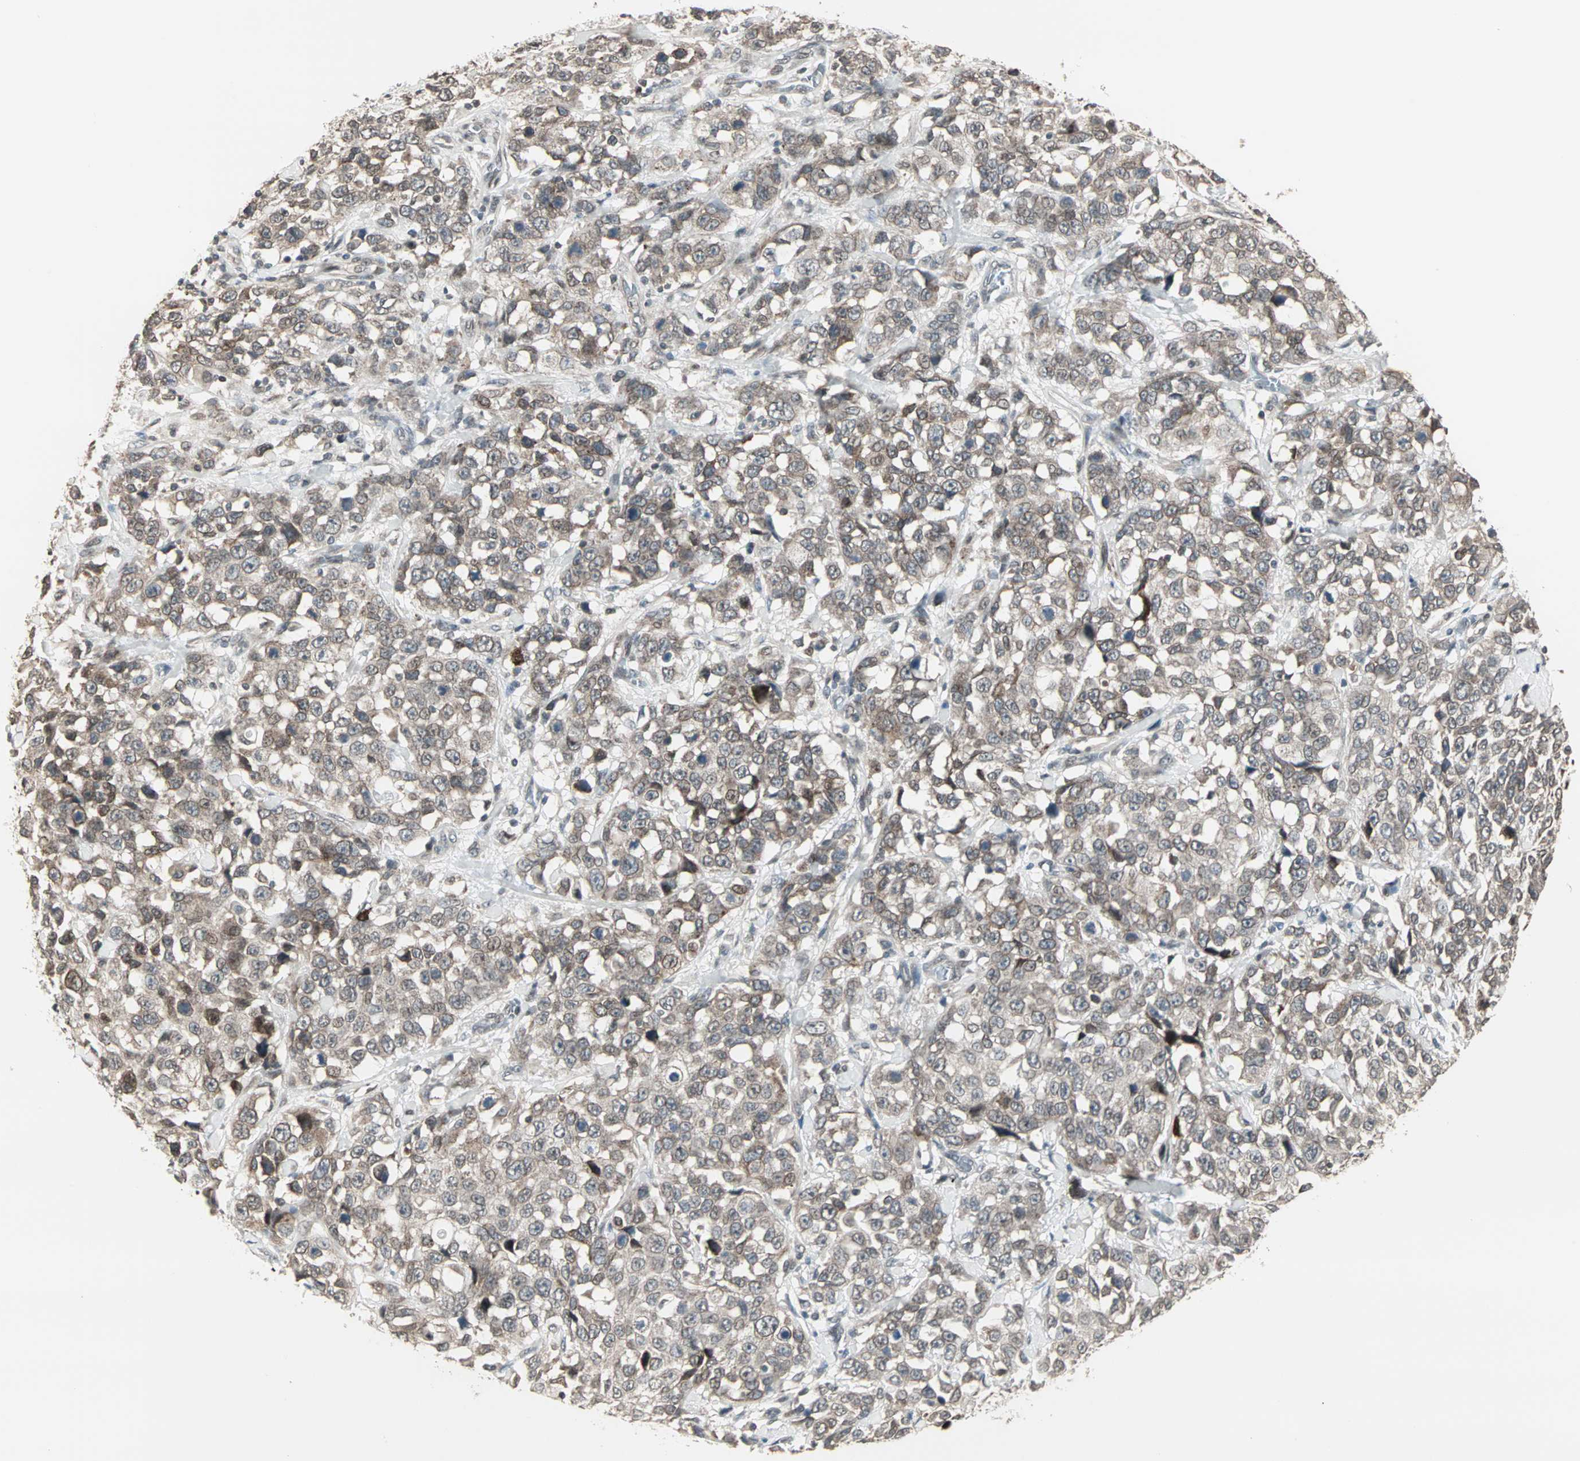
{"staining": {"intensity": "weak", "quantity": ">75%", "location": "cytoplasmic/membranous,nuclear"}, "tissue": "stomach cancer", "cell_type": "Tumor cells", "image_type": "cancer", "snomed": [{"axis": "morphology", "description": "Normal tissue, NOS"}, {"axis": "morphology", "description": "Adenocarcinoma, NOS"}, {"axis": "topography", "description": "Stomach"}], "caption": "Tumor cells display low levels of weak cytoplasmic/membranous and nuclear staining in about >75% of cells in human adenocarcinoma (stomach). (brown staining indicates protein expression, while blue staining denotes nuclei).", "gene": "CBLC", "patient": {"sex": "male", "age": 48}}